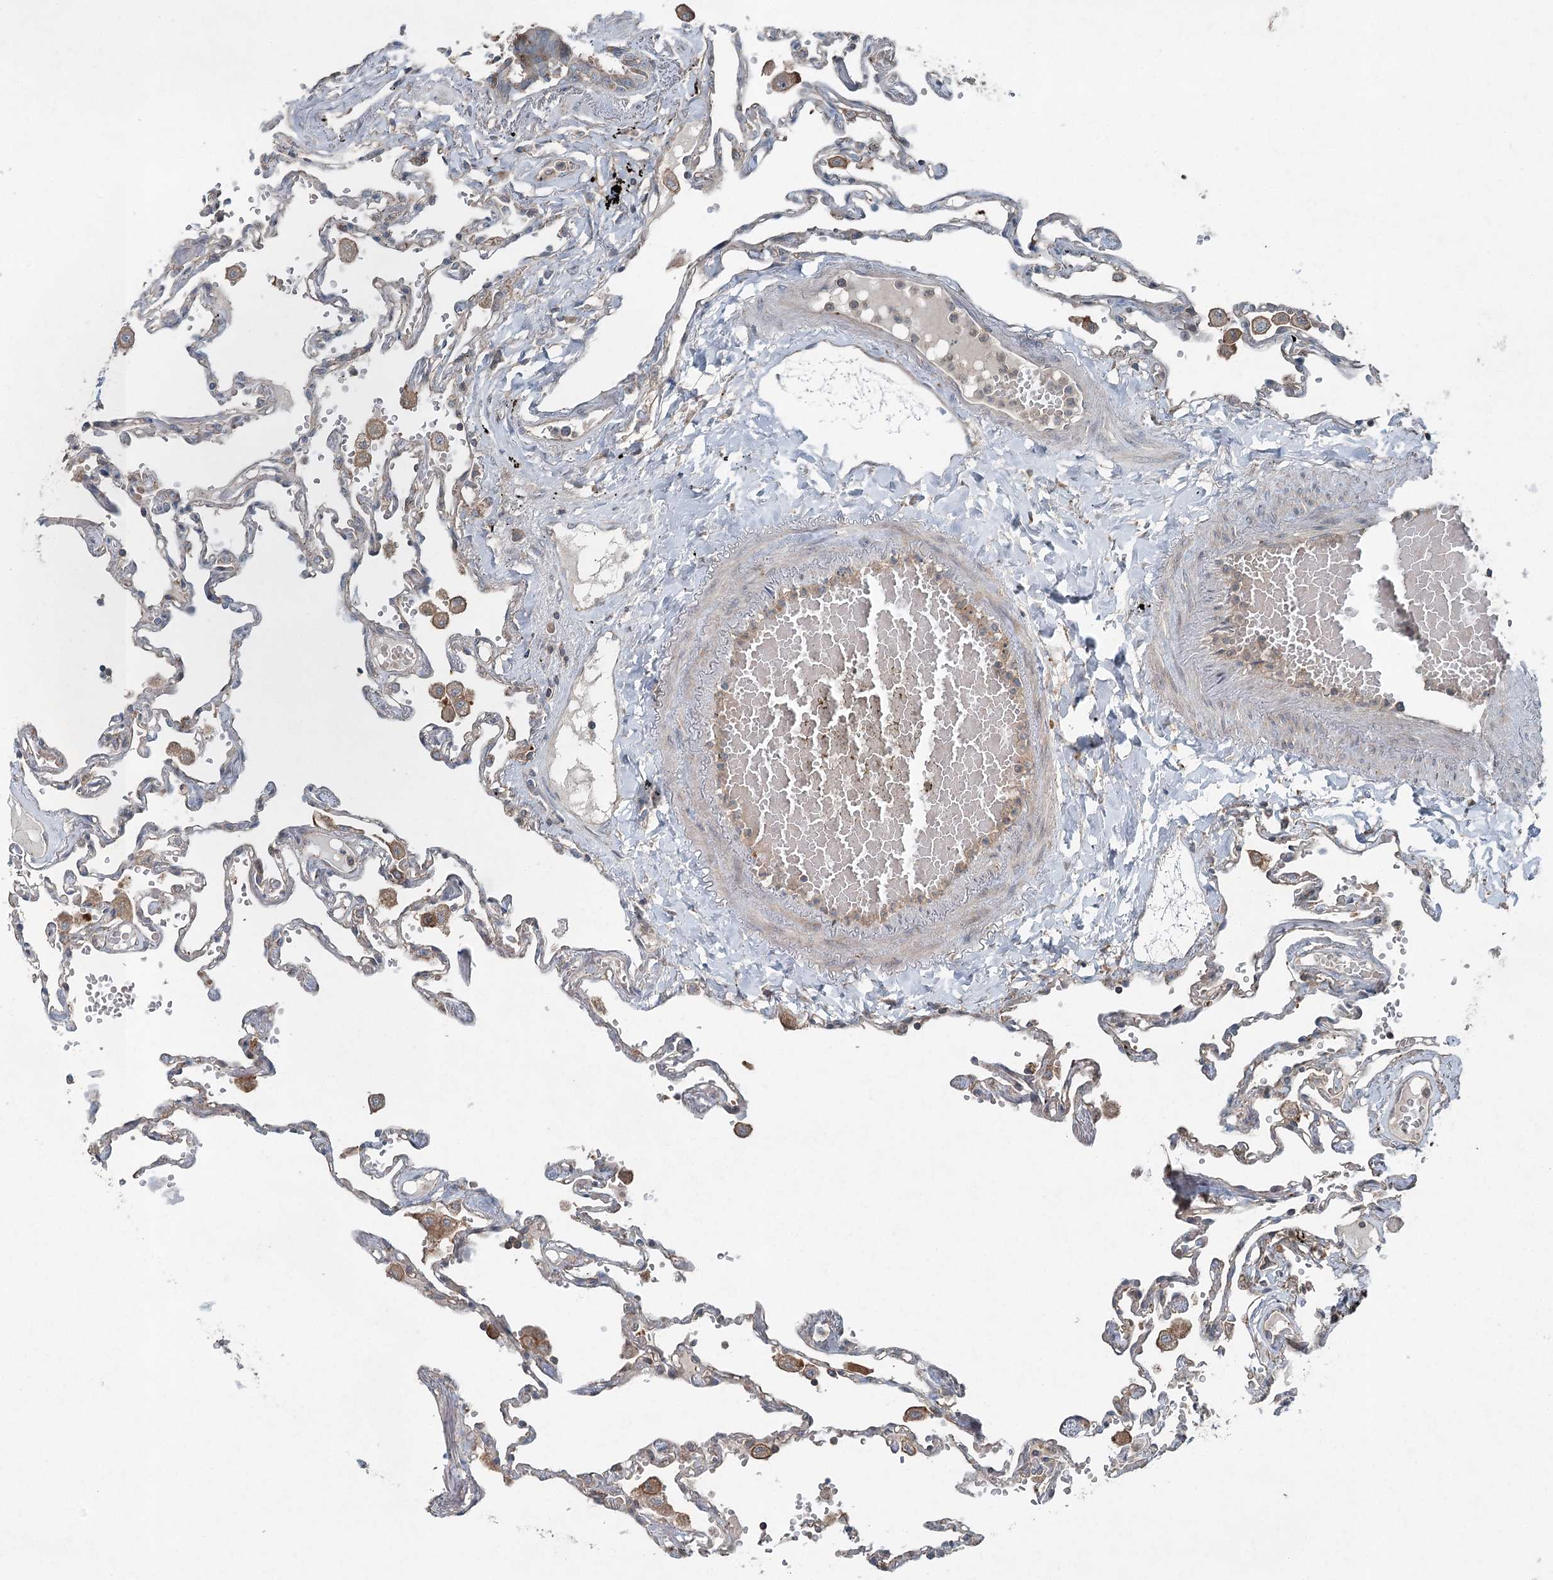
{"staining": {"intensity": "weak", "quantity": "25%-75%", "location": "cytoplasmic/membranous"}, "tissue": "lung", "cell_type": "Alveolar cells", "image_type": "normal", "snomed": [{"axis": "morphology", "description": "Normal tissue, NOS"}, {"axis": "topography", "description": "Lung"}], "caption": "The histopathology image demonstrates staining of normal lung, revealing weak cytoplasmic/membranous protein positivity (brown color) within alveolar cells.", "gene": "SKIC3", "patient": {"sex": "female", "age": 67}}